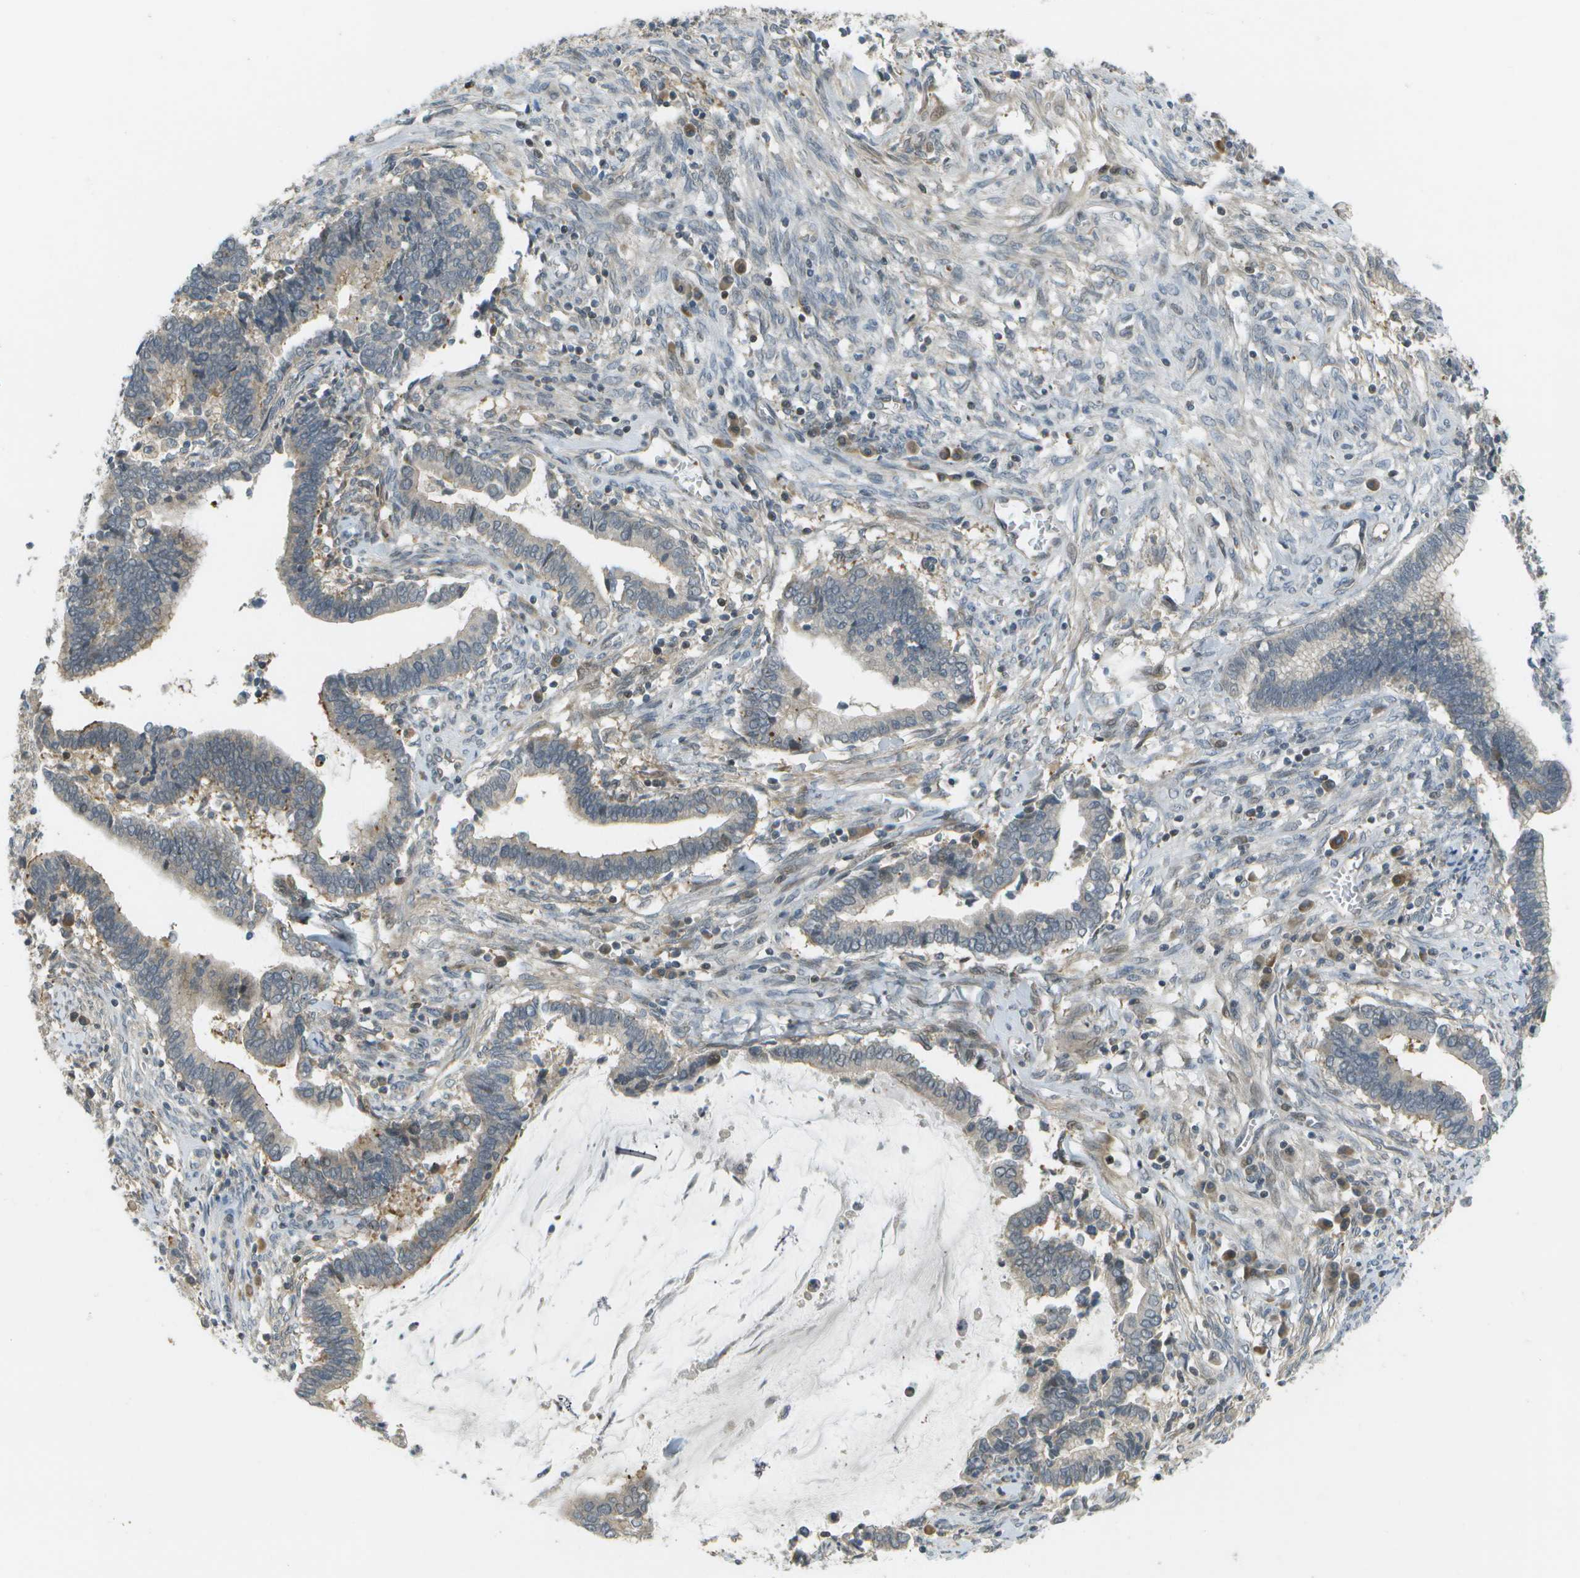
{"staining": {"intensity": "negative", "quantity": "none", "location": "none"}, "tissue": "cervical cancer", "cell_type": "Tumor cells", "image_type": "cancer", "snomed": [{"axis": "morphology", "description": "Adenocarcinoma, NOS"}, {"axis": "topography", "description": "Cervix"}], "caption": "This is an immunohistochemistry photomicrograph of human cervical cancer (adenocarcinoma). There is no staining in tumor cells.", "gene": "WNK2", "patient": {"sex": "female", "age": 44}}